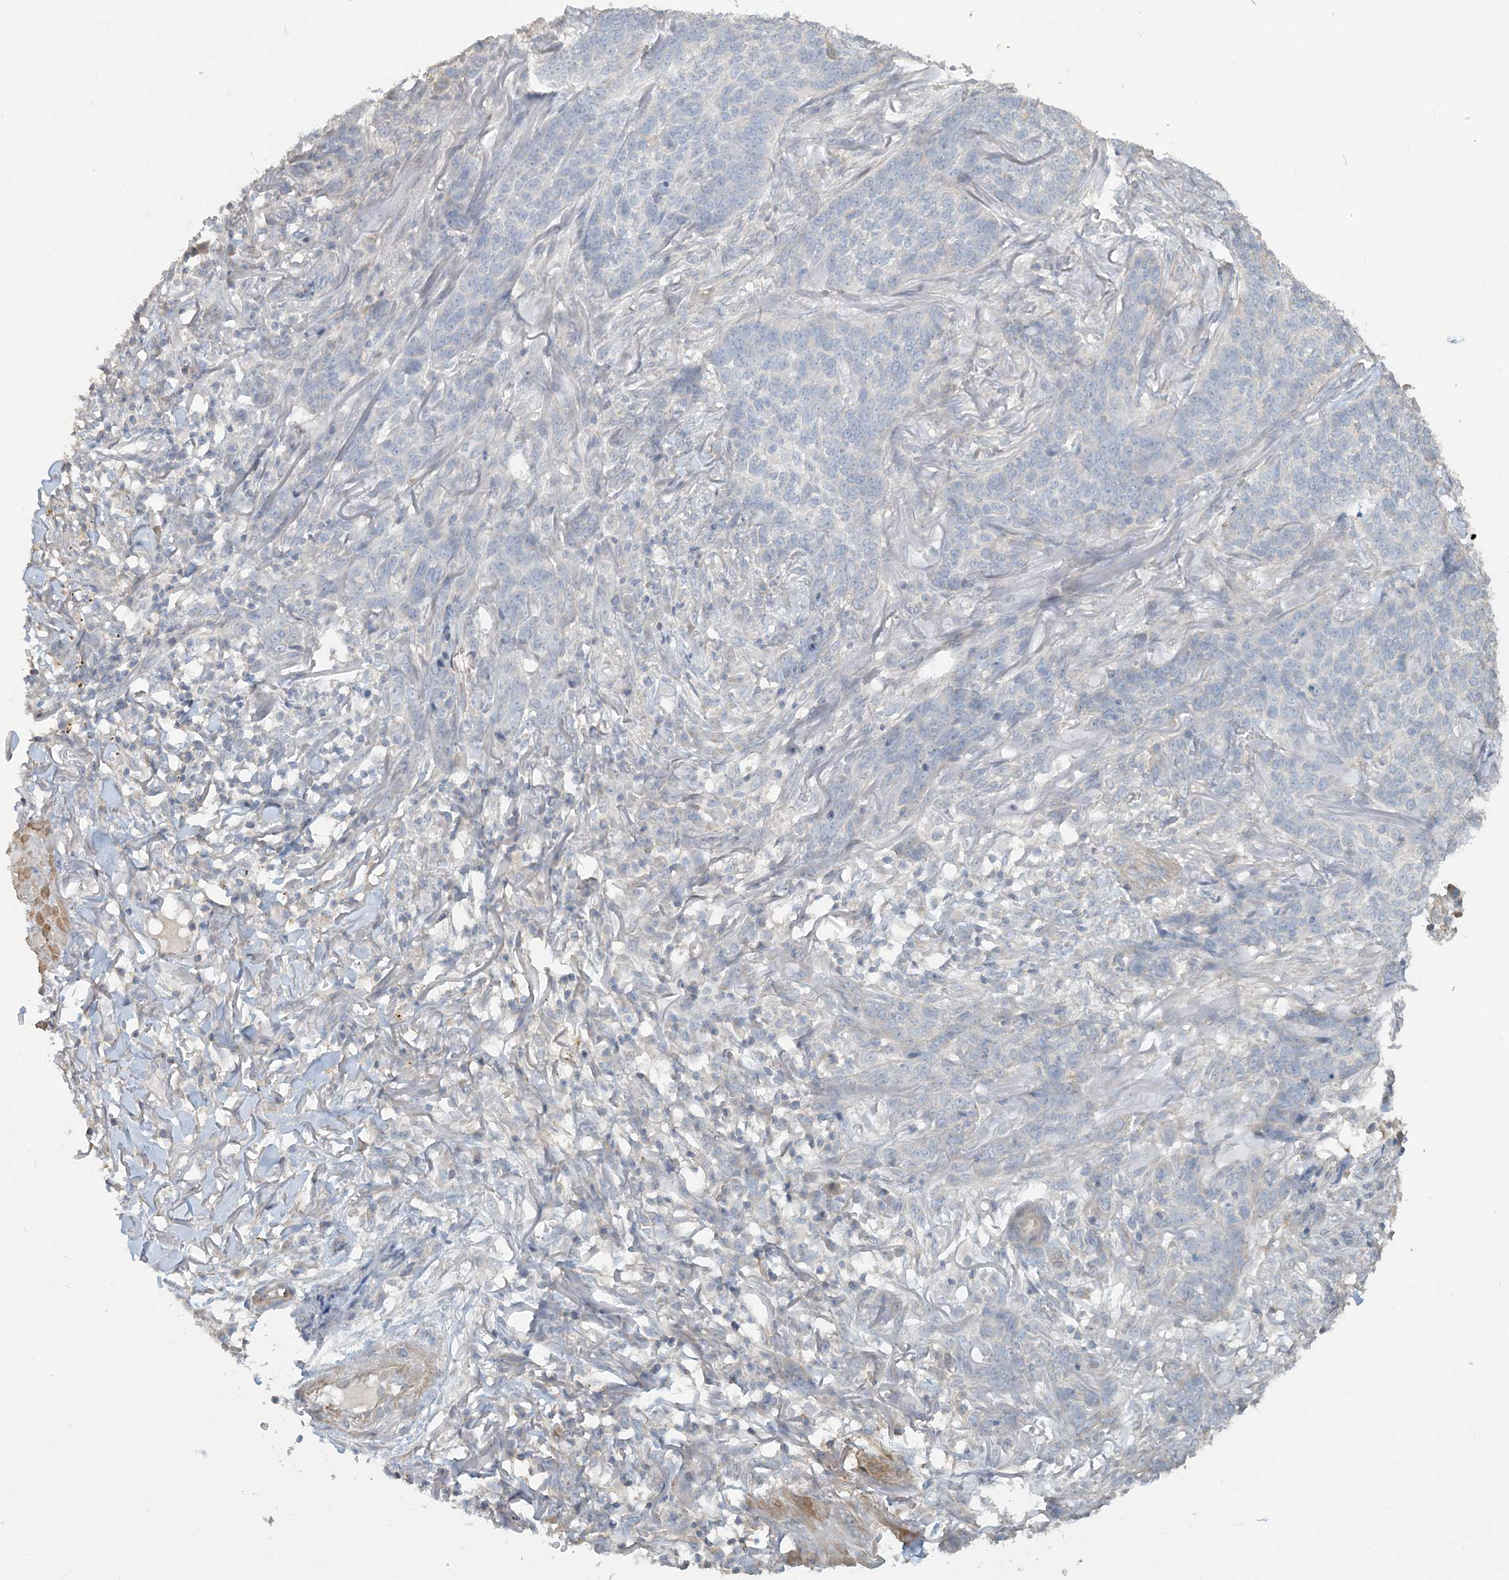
{"staining": {"intensity": "negative", "quantity": "none", "location": "none"}, "tissue": "skin cancer", "cell_type": "Tumor cells", "image_type": "cancer", "snomed": [{"axis": "morphology", "description": "Basal cell carcinoma"}, {"axis": "topography", "description": "Skin"}], "caption": "This is a histopathology image of immunohistochemistry staining of skin cancer, which shows no positivity in tumor cells.", "gene": "NPHS2", "patient": {"sex": "male", "age": 85}}